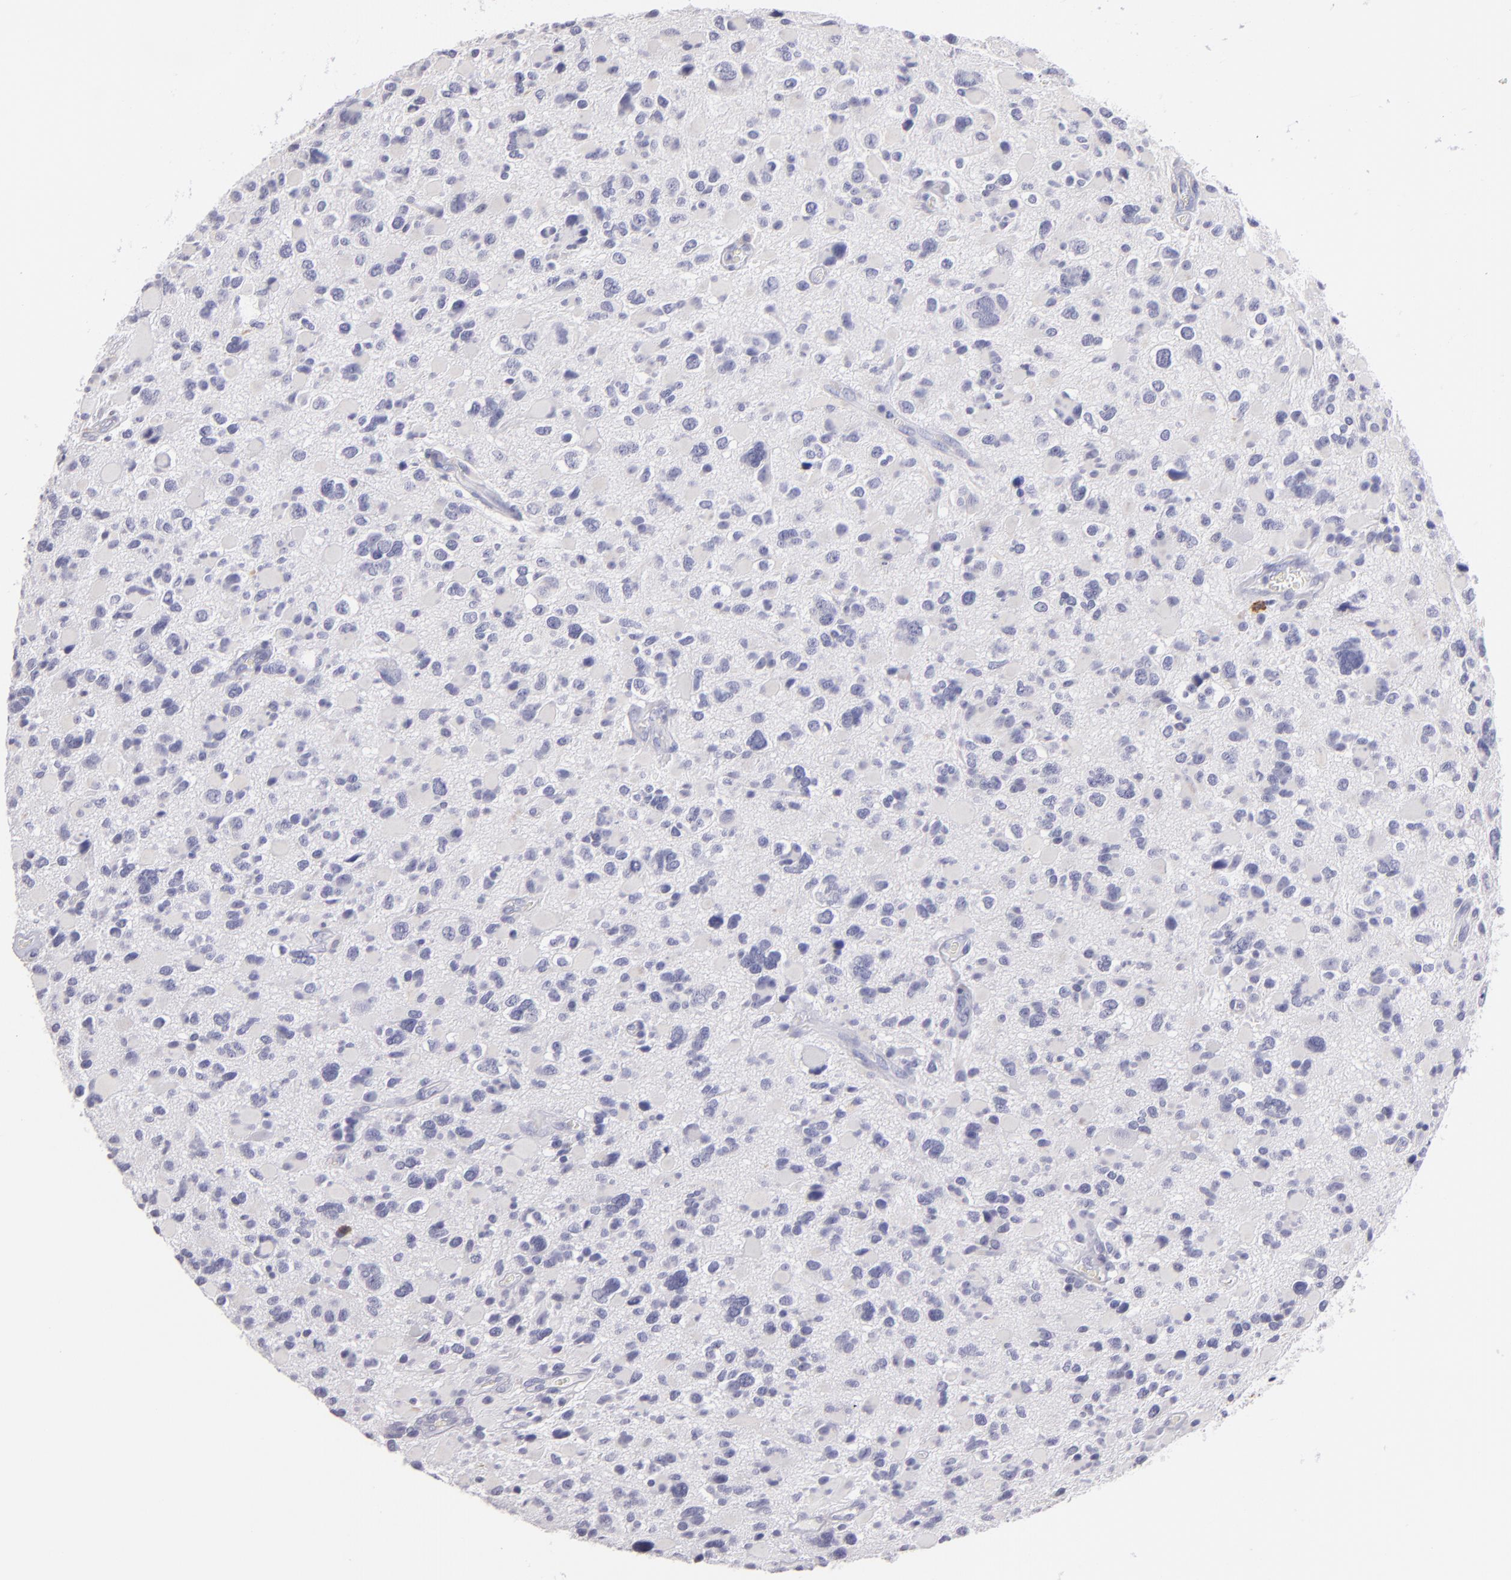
{"staining": {"intensity": "negative", "quantity": "none", "location": "none"}, "tissue": "glioma", "cell_type": "Tumor cells", "image_type": "cancer", "snomed": [{"axis": "morphology", "description": "Glioma, malignant, High grade"}, {"axis": "topography", "description": "Brain"}], "caption": "The micrograph reveals no significant staining in tumor cells of glioma.", "gene": "IL2RA", "patient": {"sex": "female", "age": 37}}